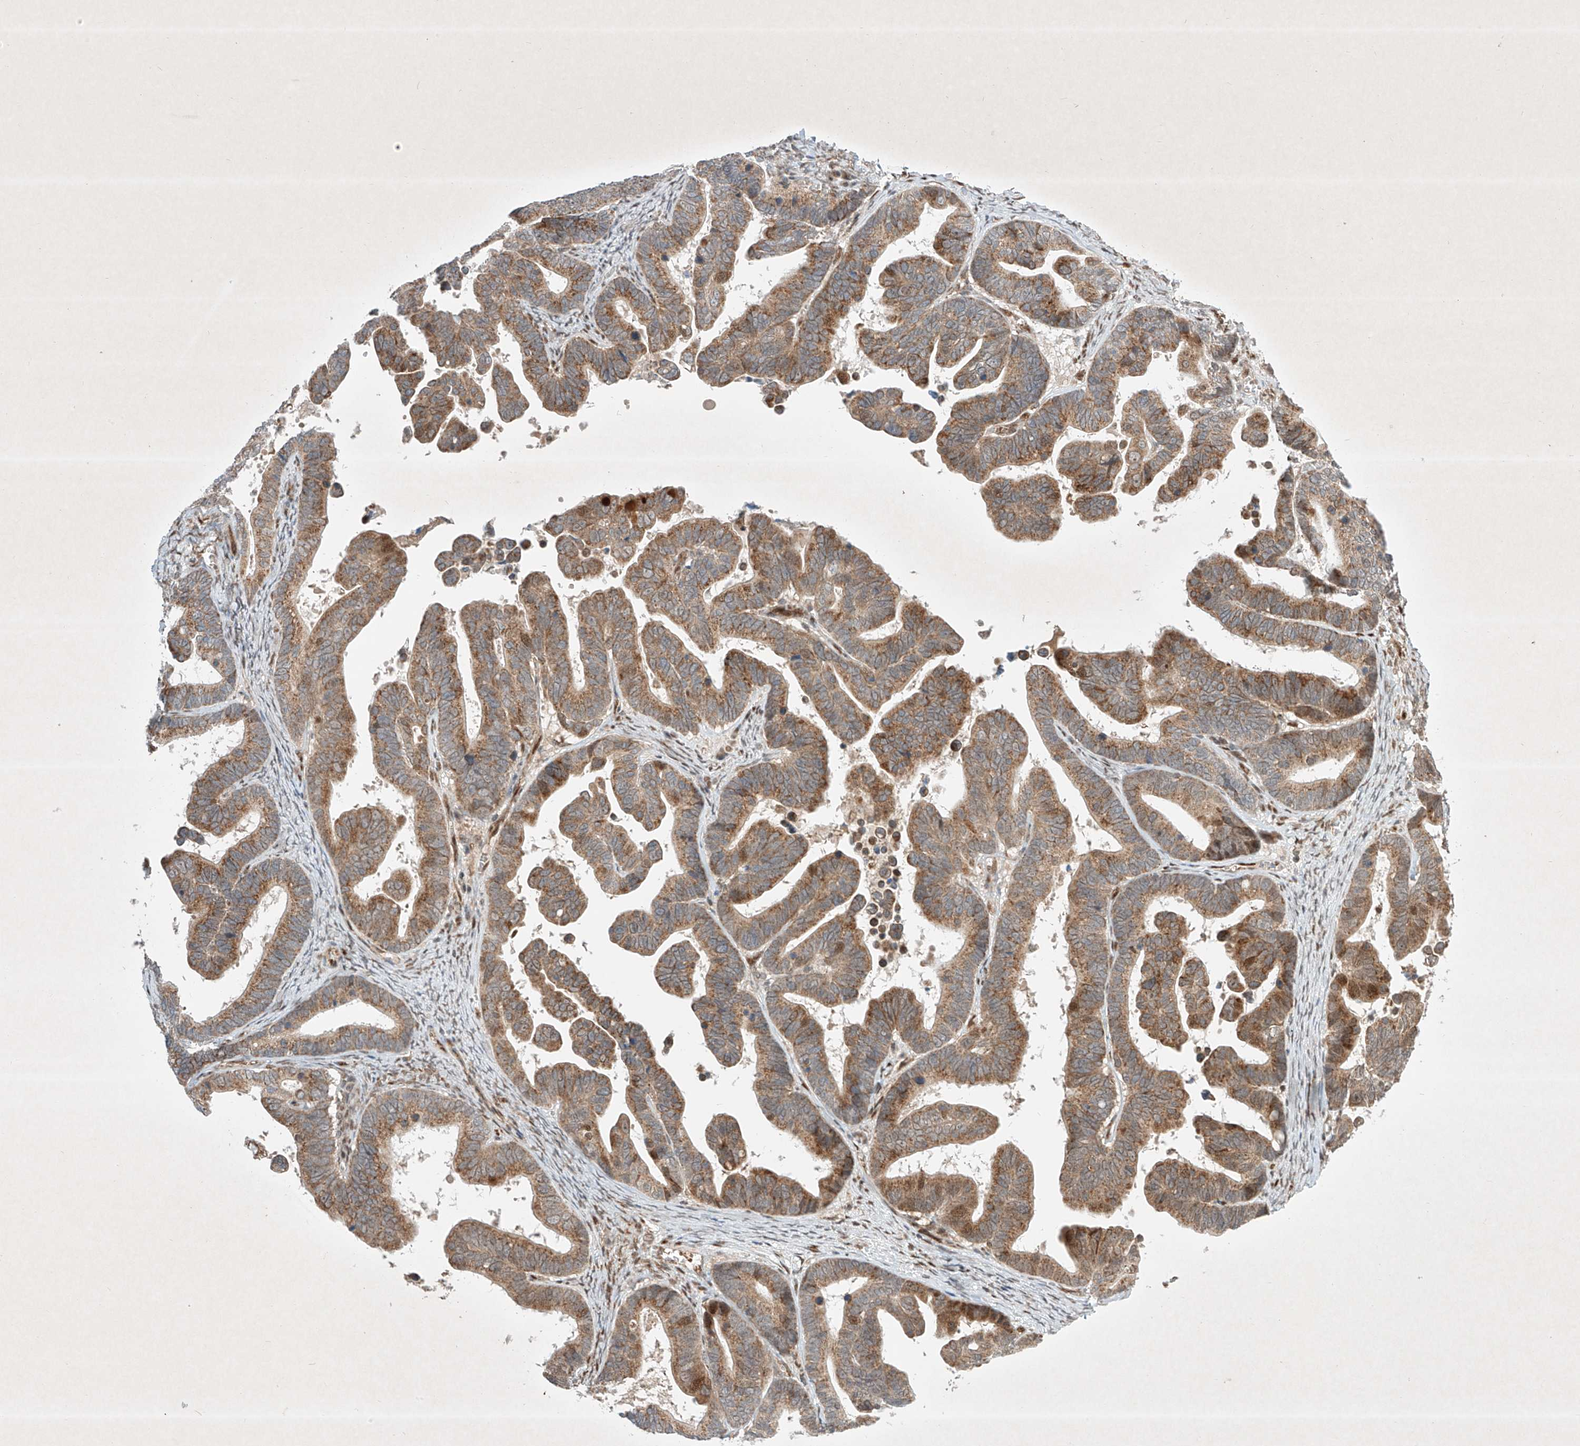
{"staining": {"intensity": "moderate", "quantity": ">75%", "location": "cytoplasmic/membranous,nuclear"}, "tissue": "ovarian cancer", "cell_type": "Tumor cells", "image_type": "cancer", "snomed": [{"axis": "morphology", "description": "Cystadenocarcinoma, serous, NOS"}, {"axis": "topography", "description": "Ovary"}], "caption": "Brown immunohistochemical staining in human ovarian cancer (serous cystadenocarcinoma) shows moderate cytoplasmic/membranous and nuclear positivity in approximately >75% of tumor cells. The staining was performed using DAB (3,3'-diaminobenzidine) to visualize the protein expression in brown, while the nuclei were stained in blue with hematoxylin (Magnification: 20x).", "gene": "EPG5", "patient": {"sex": "female", "age": 56}}